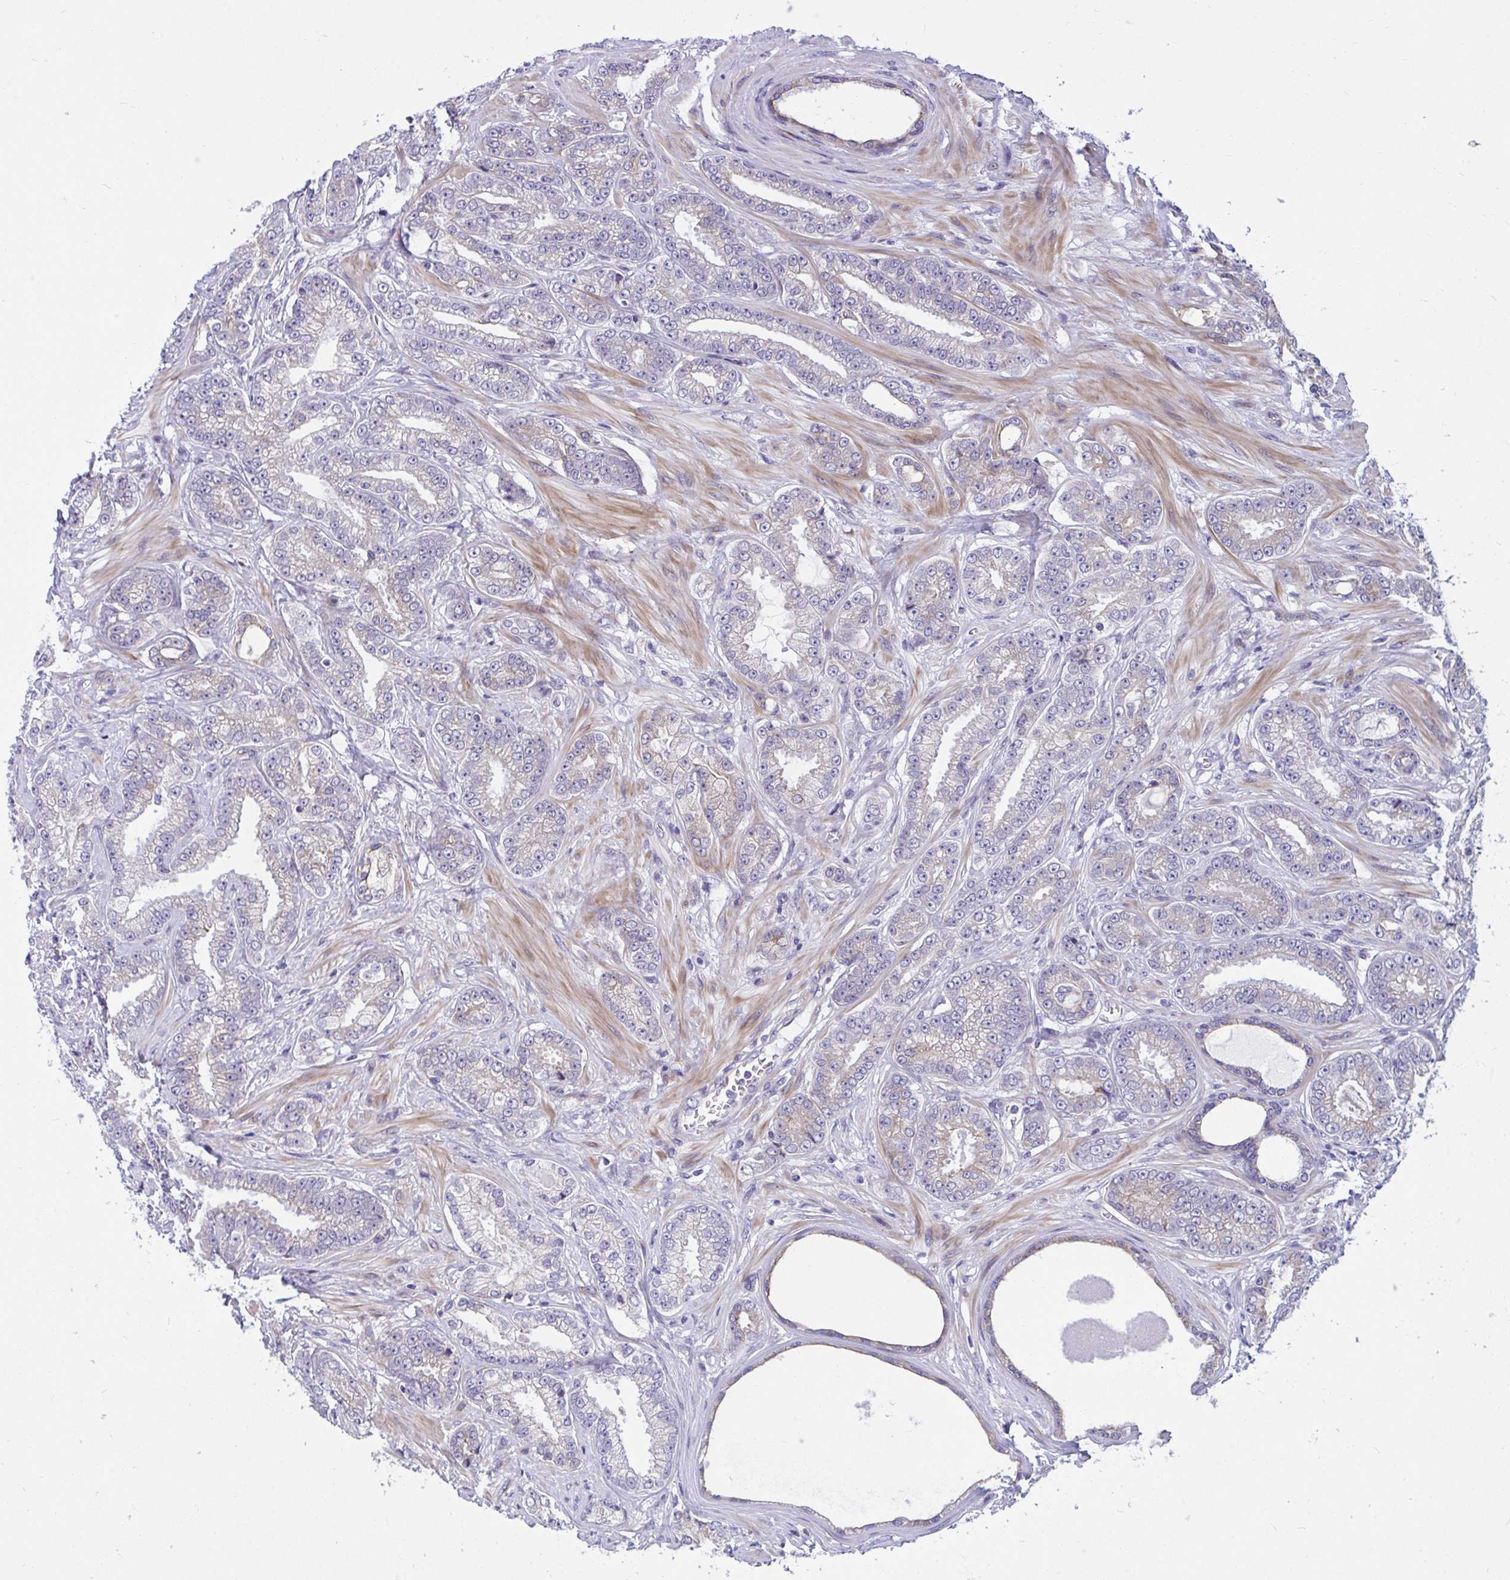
{"staining": {"intensity": "negative", "quantity": "none", "location": "none"}, "tissue": "prostate cancer", "cell_type": "Tumor cells", "image_type": "cancer", "snomed": [{"axis": "morphology", "description": "Adenocarcinoma, Low grade"}, {"axis": "topography", "description": "Prostate"}], "caption": "Immunohistochemical staining of prostate low-grade adenocarcinoma exhibits no significant staining in tumor cells.", "gene": "WBP1", "patient": {"sex": "male", "age": 61}}